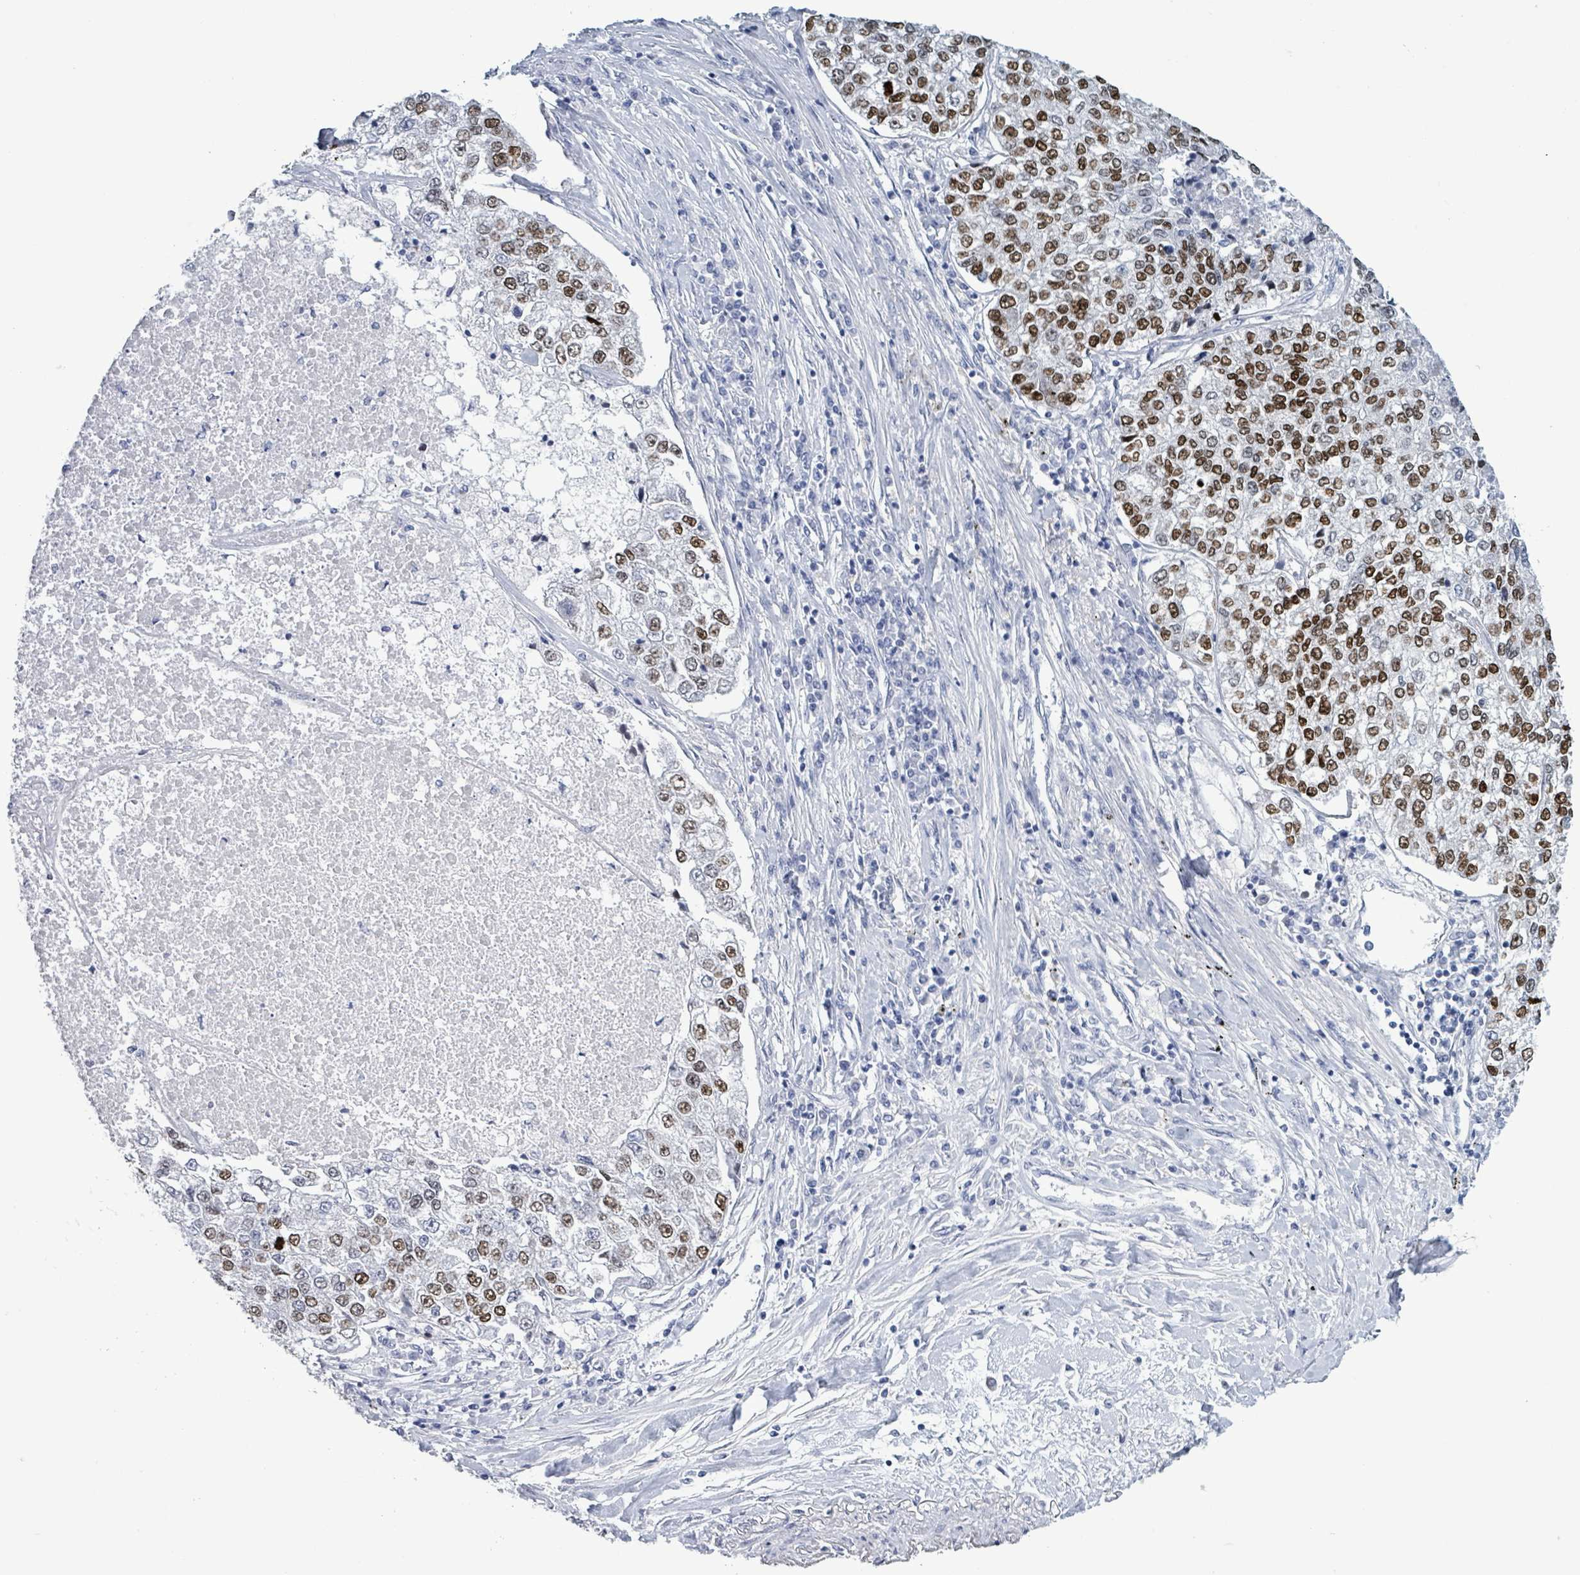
{"staining": {"intensity": "strong", "quantity": ">75%", "location": "nuclear"}, "tissue": "lung cancer", "cell_type": "Tumor cells", "image_type": "cancer", "snomed": [{"axis": "morphology", "description": "Adenocarcinoma, NOS"}, {"axis": "topography", "description": "Lung"}], "caption": "This is a histology image of IHC staining of adenocarcinoma (lung), which shows strong expression in the nuclear of tumor cells.", "gene": "NKX2-1", "patient": {"sex": "male", "age": 49}}